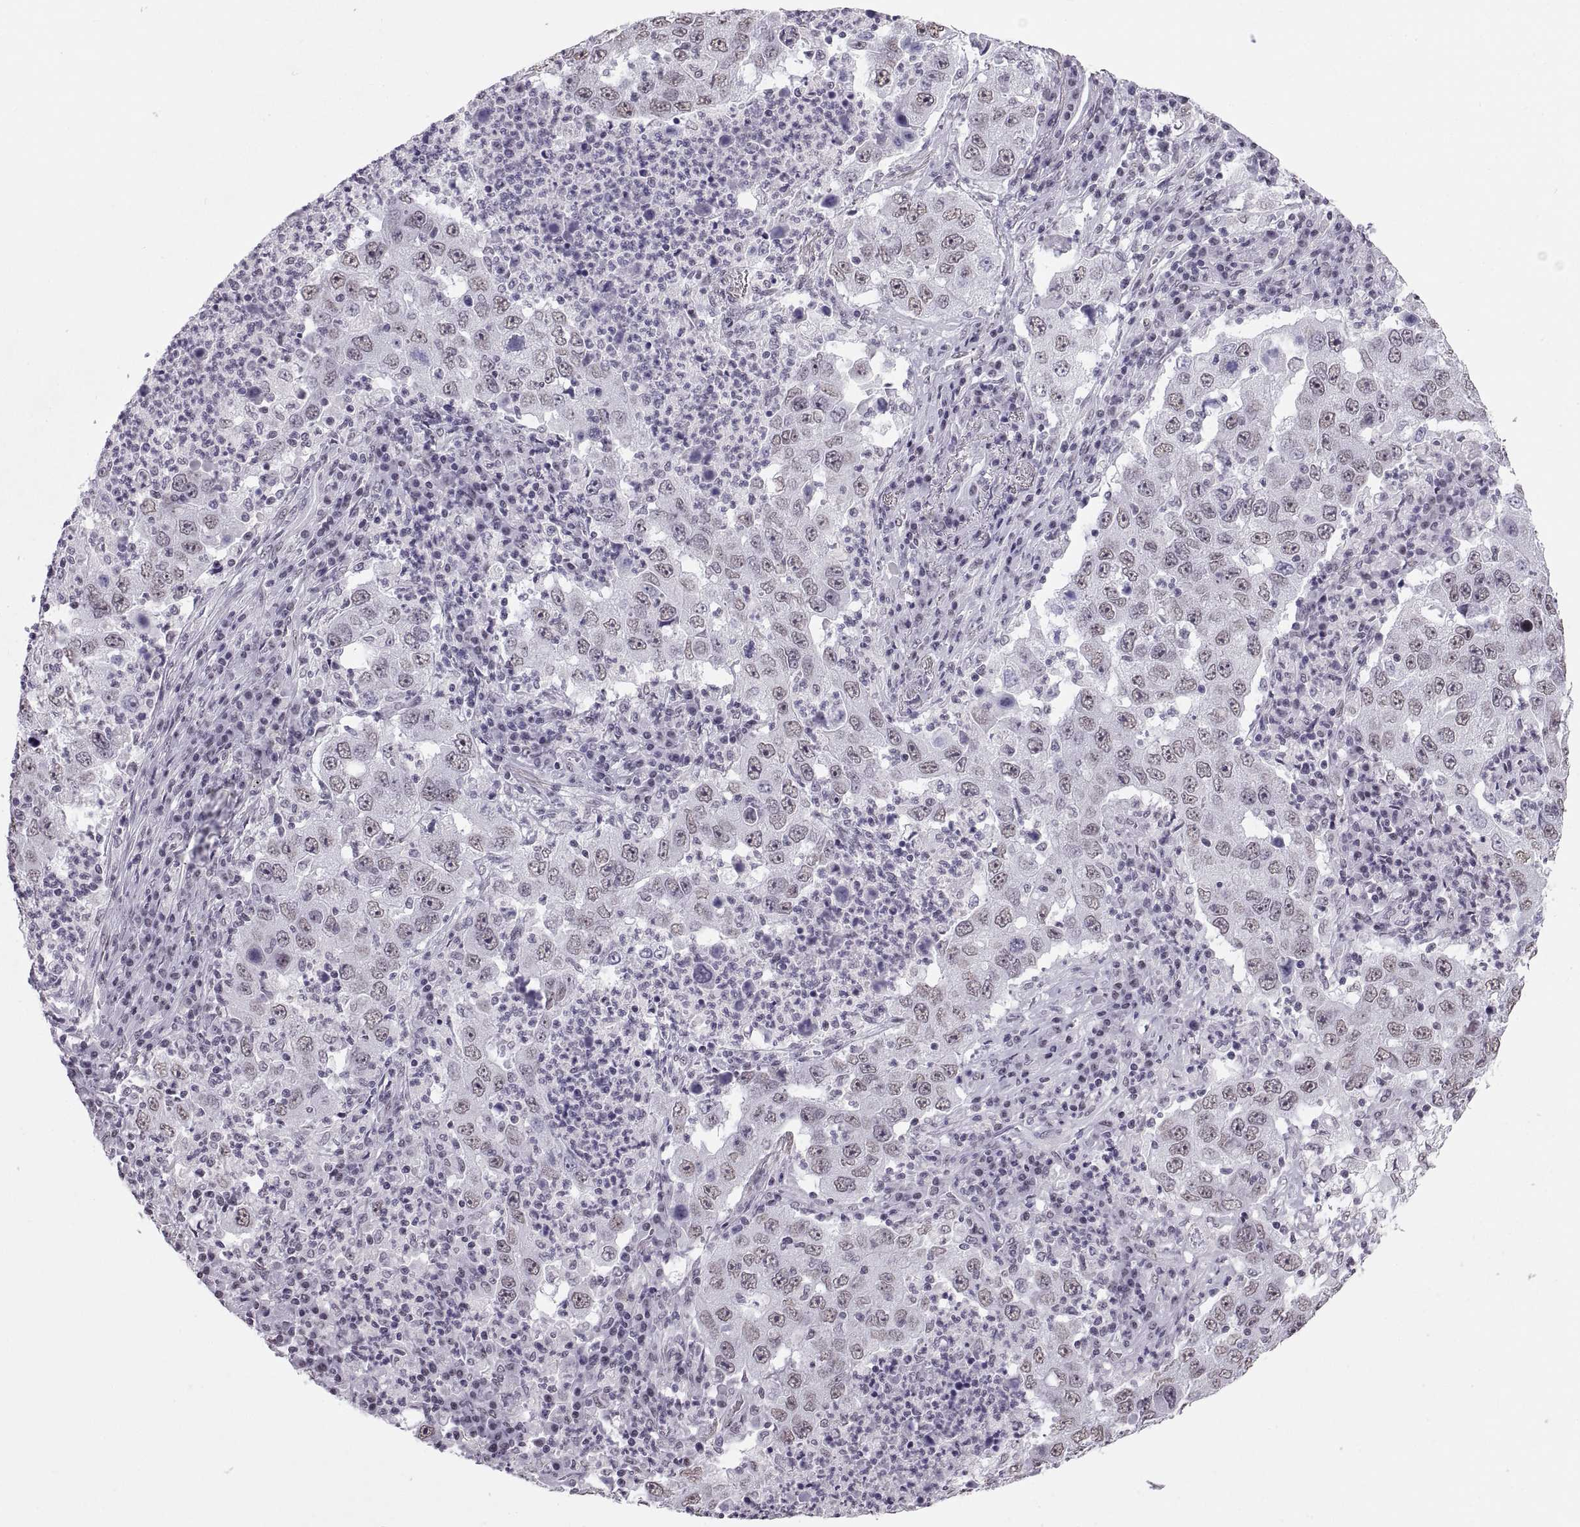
{"staining": {"intensity": "negative", "quantity": "none", "location": "none"}, "tissue": "lung cancer", "cell_type": "Tumor cells", "image_type": "cancer", "snomed": [{"axis": "morphology", "description": "Adenocarcinoma, NOS"}, {"axis": "topography", "description": "Lung"}], "caption": "Adenocarcinoma (lung) was stained to show a protein in brown. There is no significant positivity in tumor cells. The staining was performed using DAB (3,3'-diaminobenzidine) to visualize the protein expression in brown, while the nuclei were stained in blue with hematoxylin (Magnification: 20x).", "gene": "CARTPT", "patient": {"sex": "male", "age": 73}}